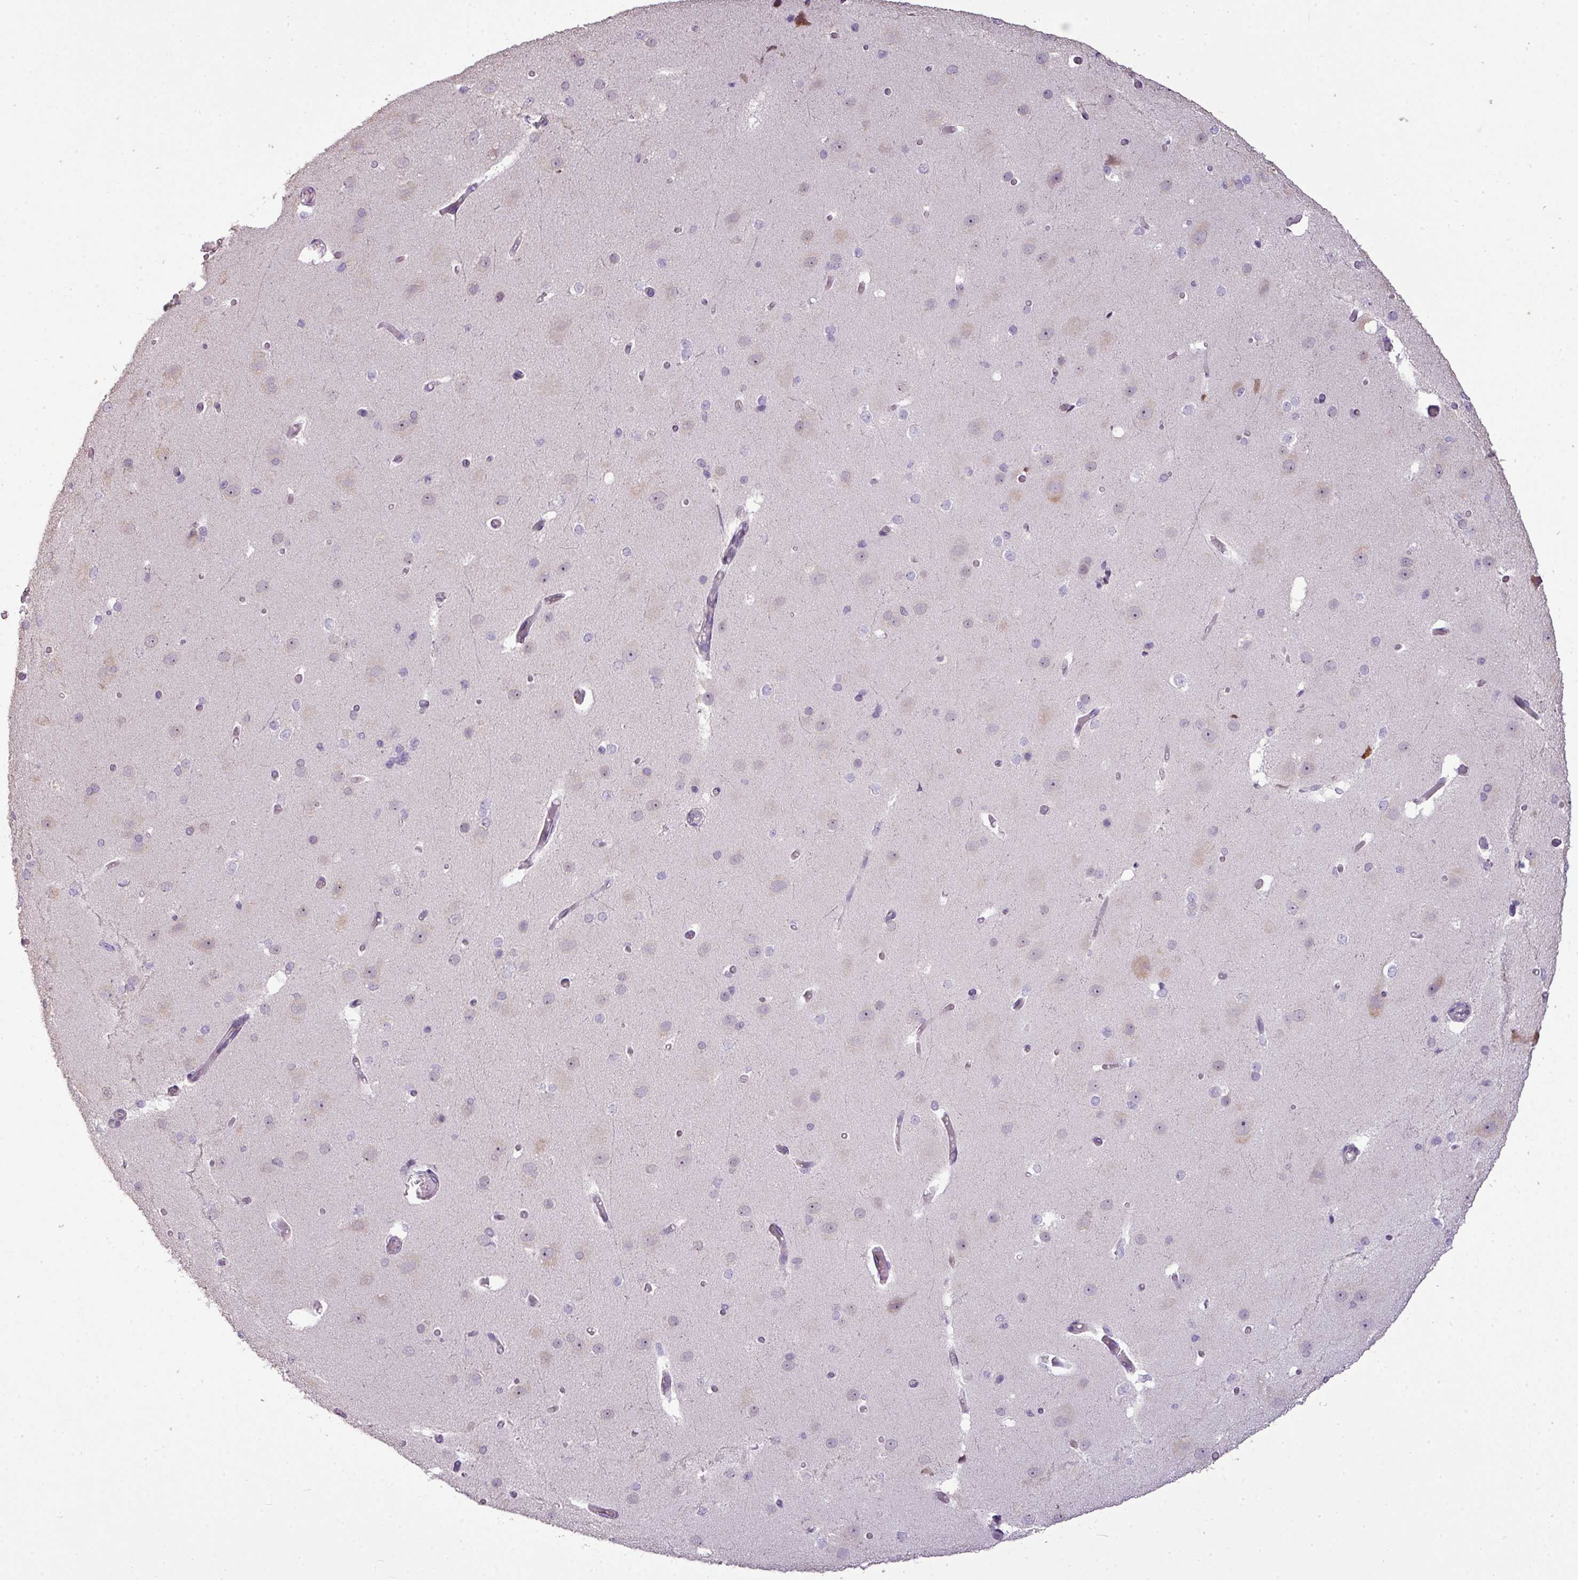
{"staining": {"intensity": "negative", "quantity": "none", "location": "none"}, "tissue": "cerebral cortex", "cell_type": "Endothelial cells", "image_type": "normal", "snomed": [{"axis": "morphology", "description": "Normal tissue, NOS"}, {"axis": "morphology", "description": "Inflammation, NOS"}, {"axis": "topography", "description": "Cerebral cortex"}], "caption": "Endothelial cells show no significant positivity in unremarkable cerebral cortex. The staining is performed using DAB (3,3'-diaminobenzidine) brown chromogen with nuclei counter-stained in using hematoxylin.", "gene": "LY9", "patient": {"sex": "male", "age": 6}}